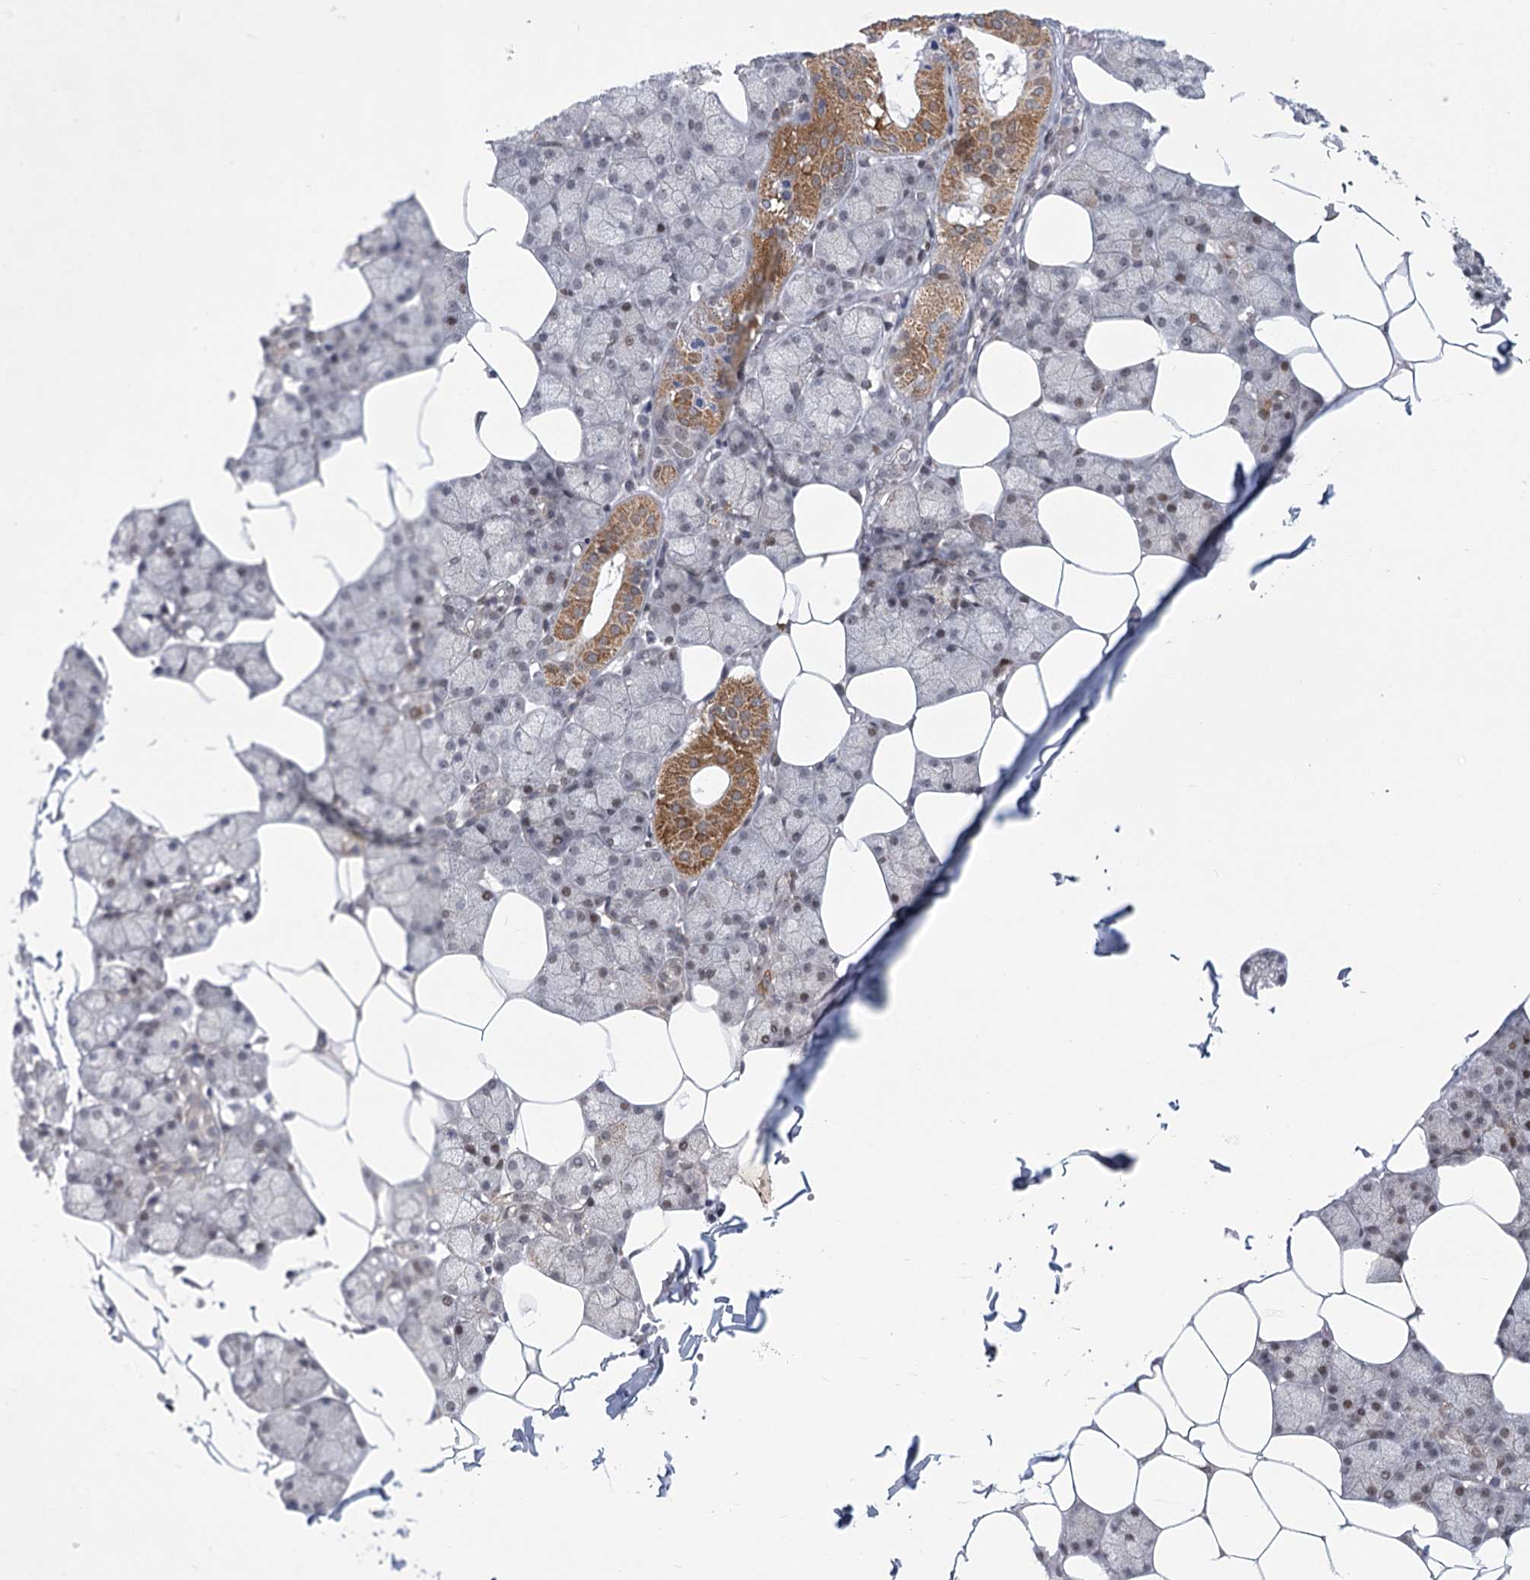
{"staining": {"intensity": "moderate", "quantity": "<25%", "location": "cytoplasmic/membranous,nuclear"}, "tissue": "salivary gland", "cell_type": "Glandular cells", "image_type": "normal", "snomed": [{"axis": "morphology", "description": "Normal tissue, NOS"}, {"axis": "topography", "description": "Salivary gland"}], "caption": "Human salivary gland stained with a brown dye reveals moderate cytoplasmic/membranous,nuclear positive staining in approximately <25% of glandular cells.", "gene": "CIB4", "patient": {"sex": "male", "age": 62}}